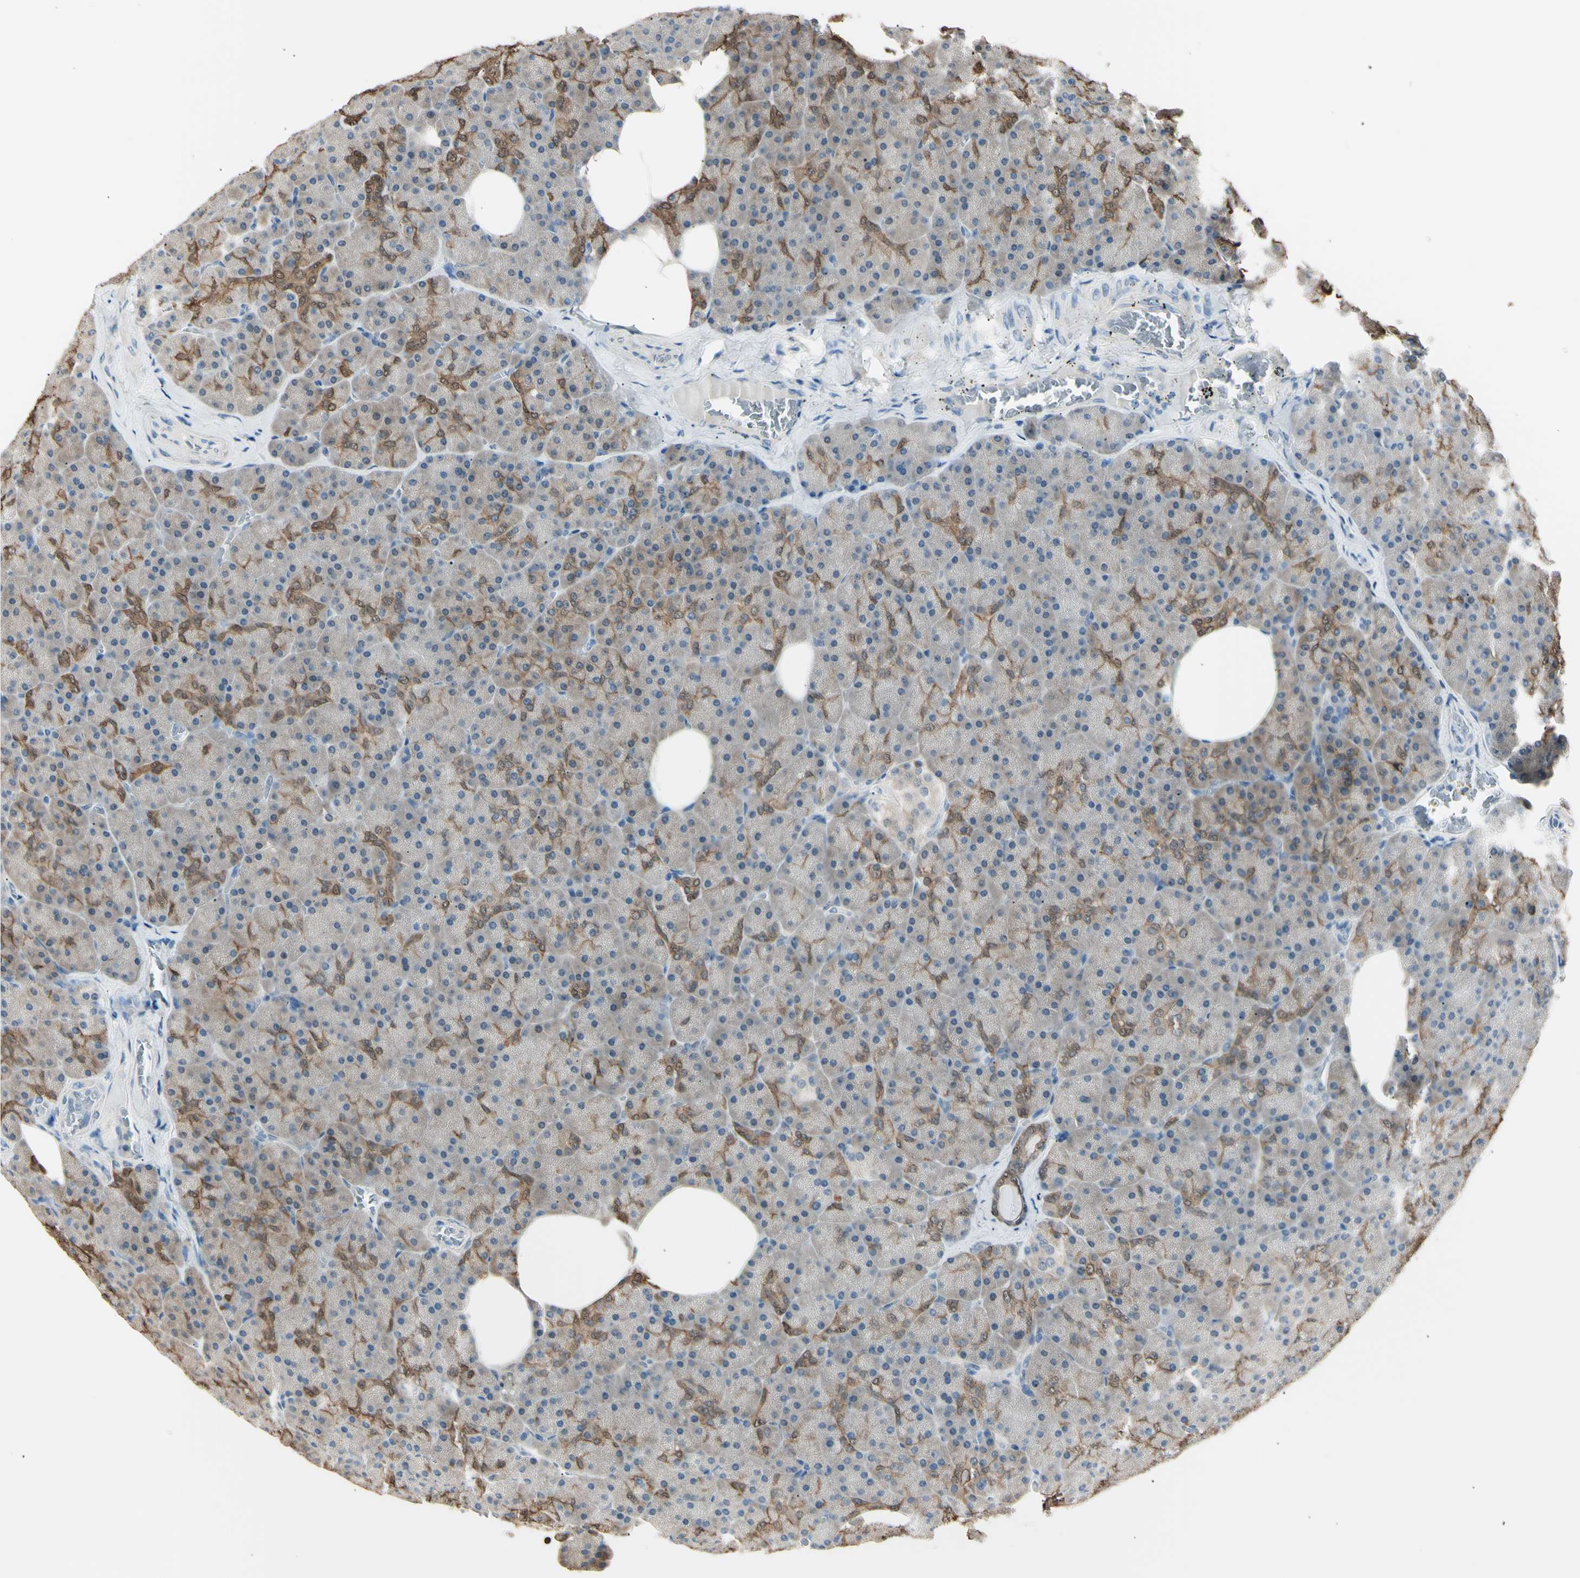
{"staining": {"intensity": "moderate", "quantity": "<25%", "location": "cytoplasmic/membranous"}, "tissue": "pancreas", "cell_type": "Exocrine glandular cells", "image_type": "normal", "snomed": [{"axis": "morphology", "description": "Normal tissue, NOS"}, {"axis": "topography", "description": "Pancreas"}], "caption": "Unremarkable pancreas shows moderate cytoplasmic/membranous expression in about <25% of exocrine glandular cells, visualized by immunohistochemistry.", "gene": "LHPP", "patient": {"sex": "female", "age": 35}}